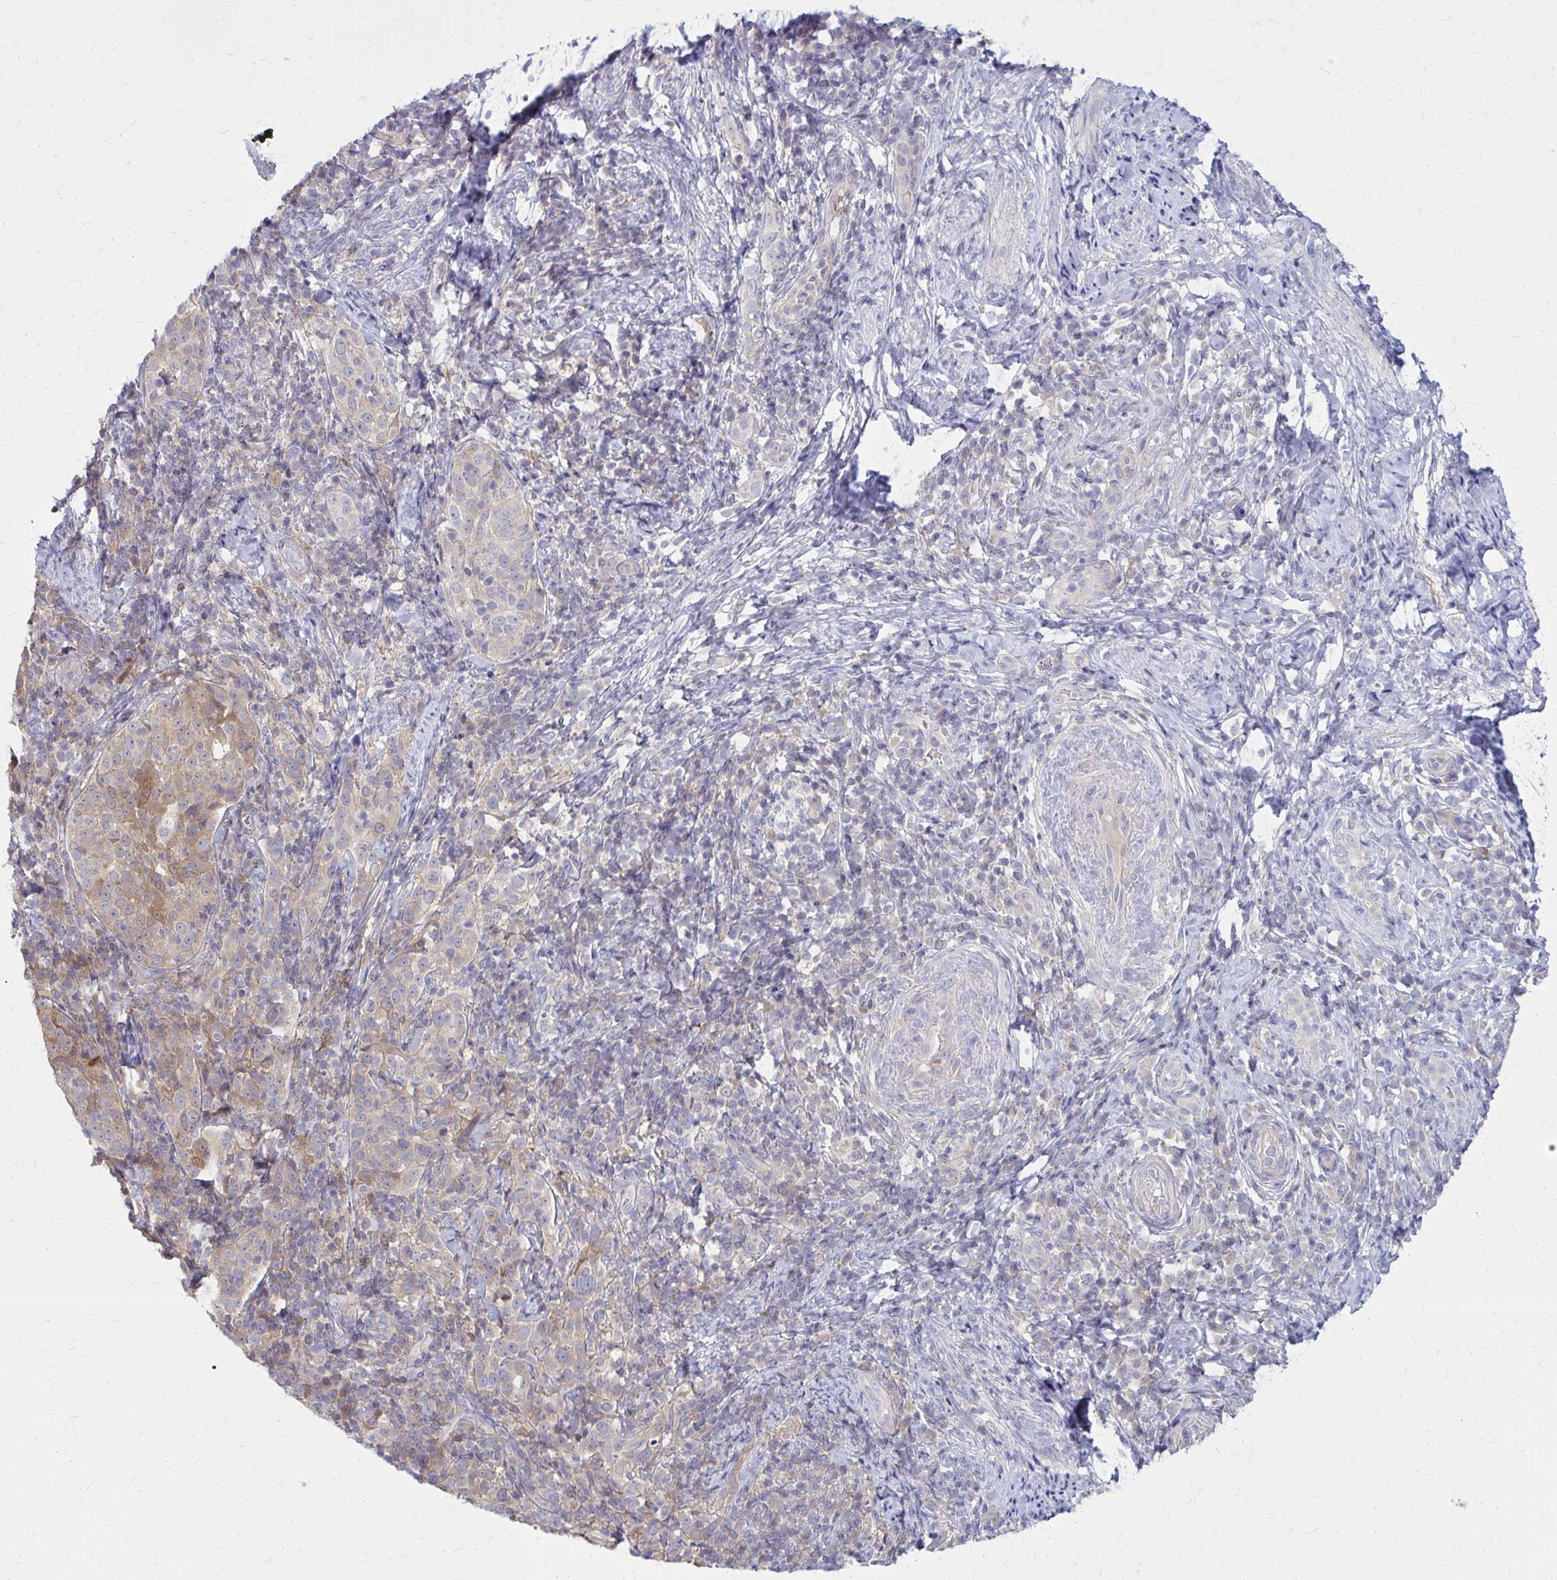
{"staining": {"intensity": "weak", "quantity": "<25%", "location": "cytoplasmic/membranous"}, "tissue": "cervical cancer", "cell_type": "Tumor cells", "image_type": "cancer", "snomed": [{"axis": "morphology", "description": "Squamous cell carcinoma, NOS"}, {"axis": "topography", "description": "Cervix"}], "caption": "DAB immunohistochemical staining of cervical cancer (squamous cell carcinoma) demonstrates no significant expression in tumor cells. The staining was performed using DAB to visualize the protein expression in brown, while the nuclei were stained in blue with hematoxylin (Magnification: 20x).", "gene": "DBI", "patient": {"sex": "female", "age": 75}}